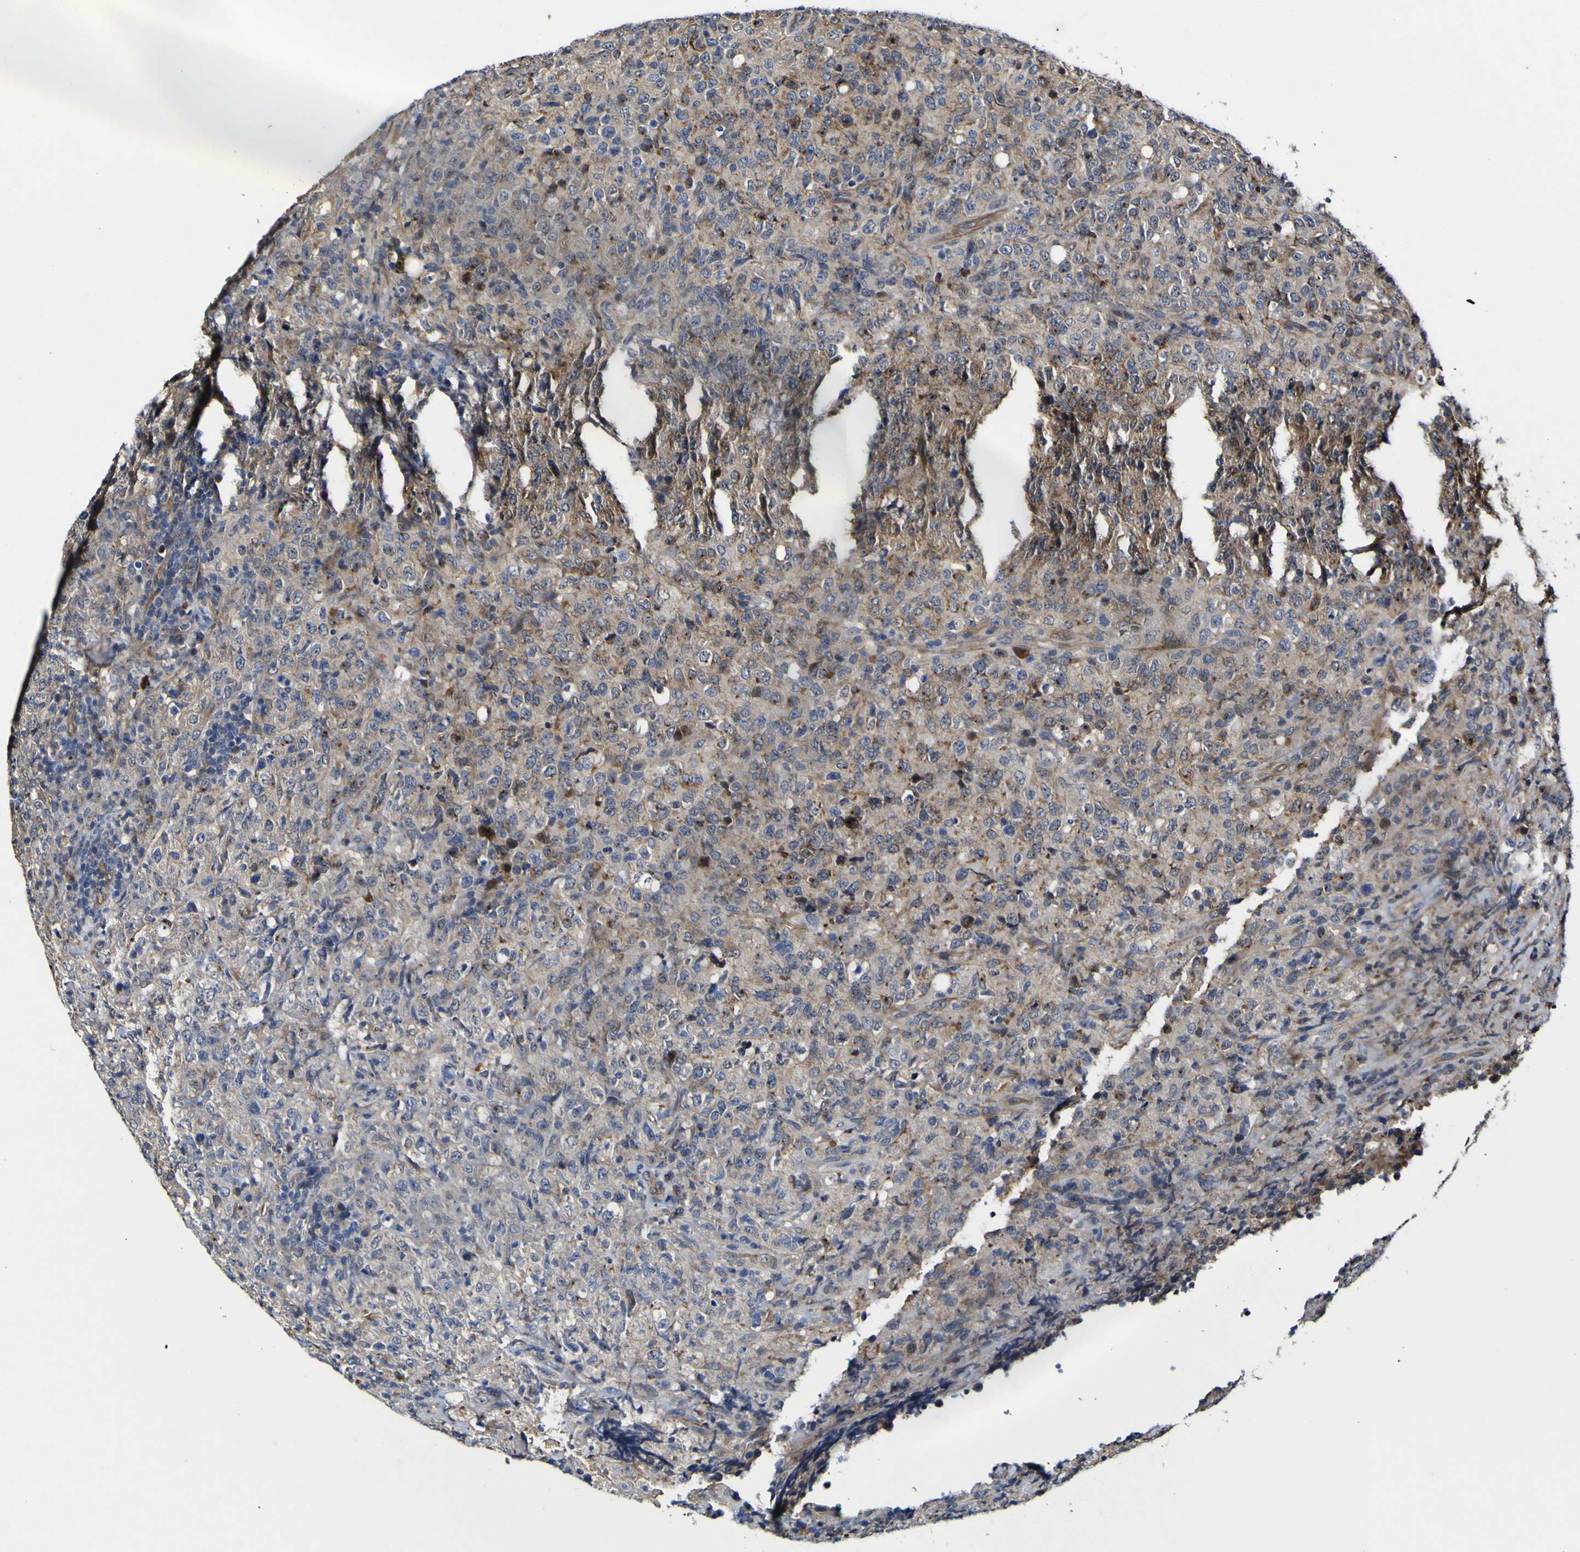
{"staining": {"intensity": "weak", "quantity": "25%-75%", "location": "cytoplasmic/membranous"}, "tissue": "lymphoma", "cell_type": "Tumor cells", "image_type": "cancer", "snomed": [{"axis": "morphology", "description": "Malignant lymphoma, non-Hodgkin's type, High grade"}, {"axis": "topography", "description": "Tonsil"}], "caption": "Lymphoma stained for a protein displays weak cytoplasmic/membranous positivity in tumor cells.", "gene": "CCL2", "patient": {"sex": "female", "age": 36}}